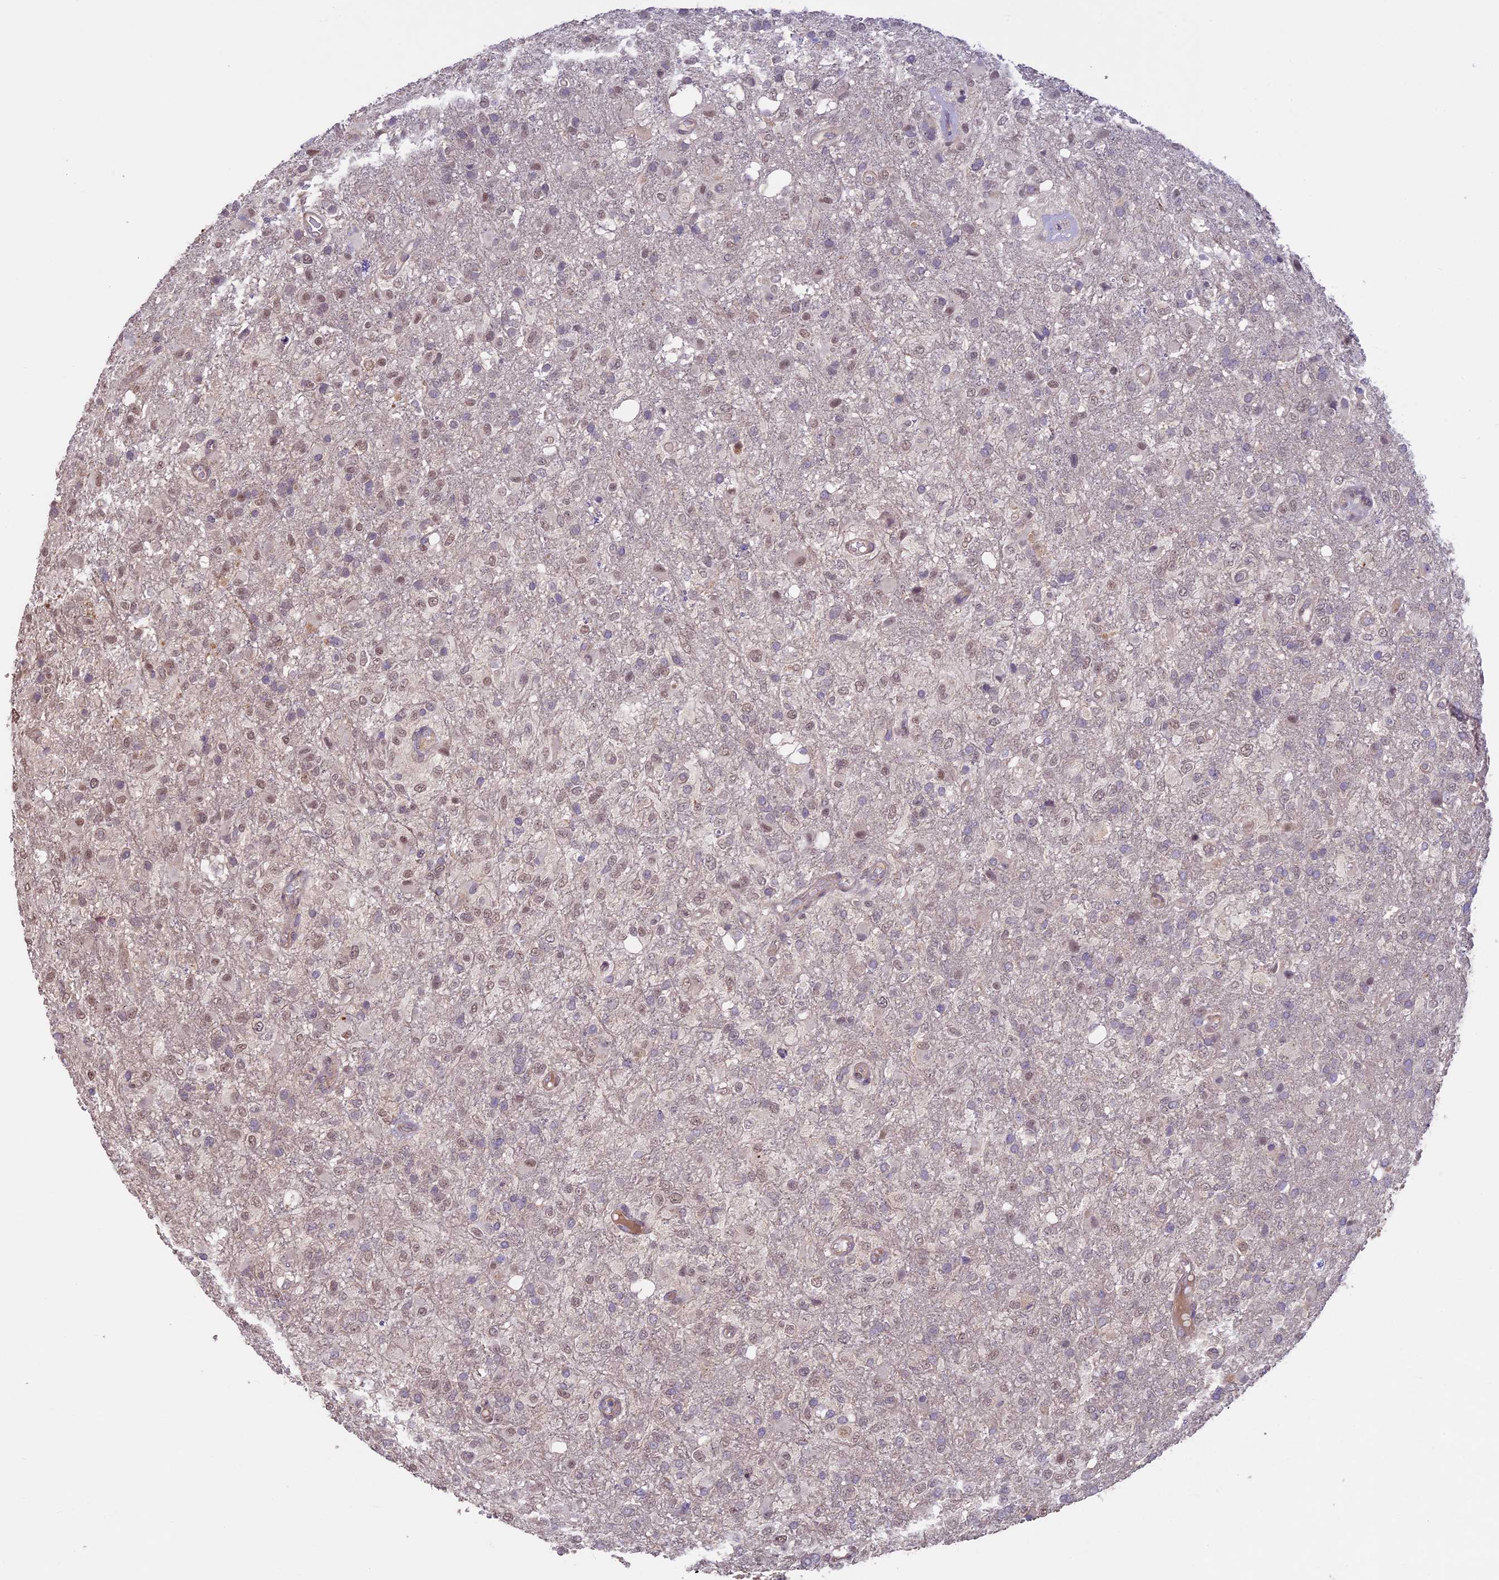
{"staining": {"intensity": "weak", "quantity": "<25%", "location": "nuclear"}, "tissue": "glioma", "cell_type": "Tumor cells", "image_type": "cancer", "snomed": [{"axis": "morphology", "description": "Glioma, malignant, High grade"}, {"axis": "topography", "description": "Brain"}], "caption": "Tumor cells are negative for protein expression in human glioma.", "gene": "BCAS4", "patient": {"sex": "female", "age": 74}}